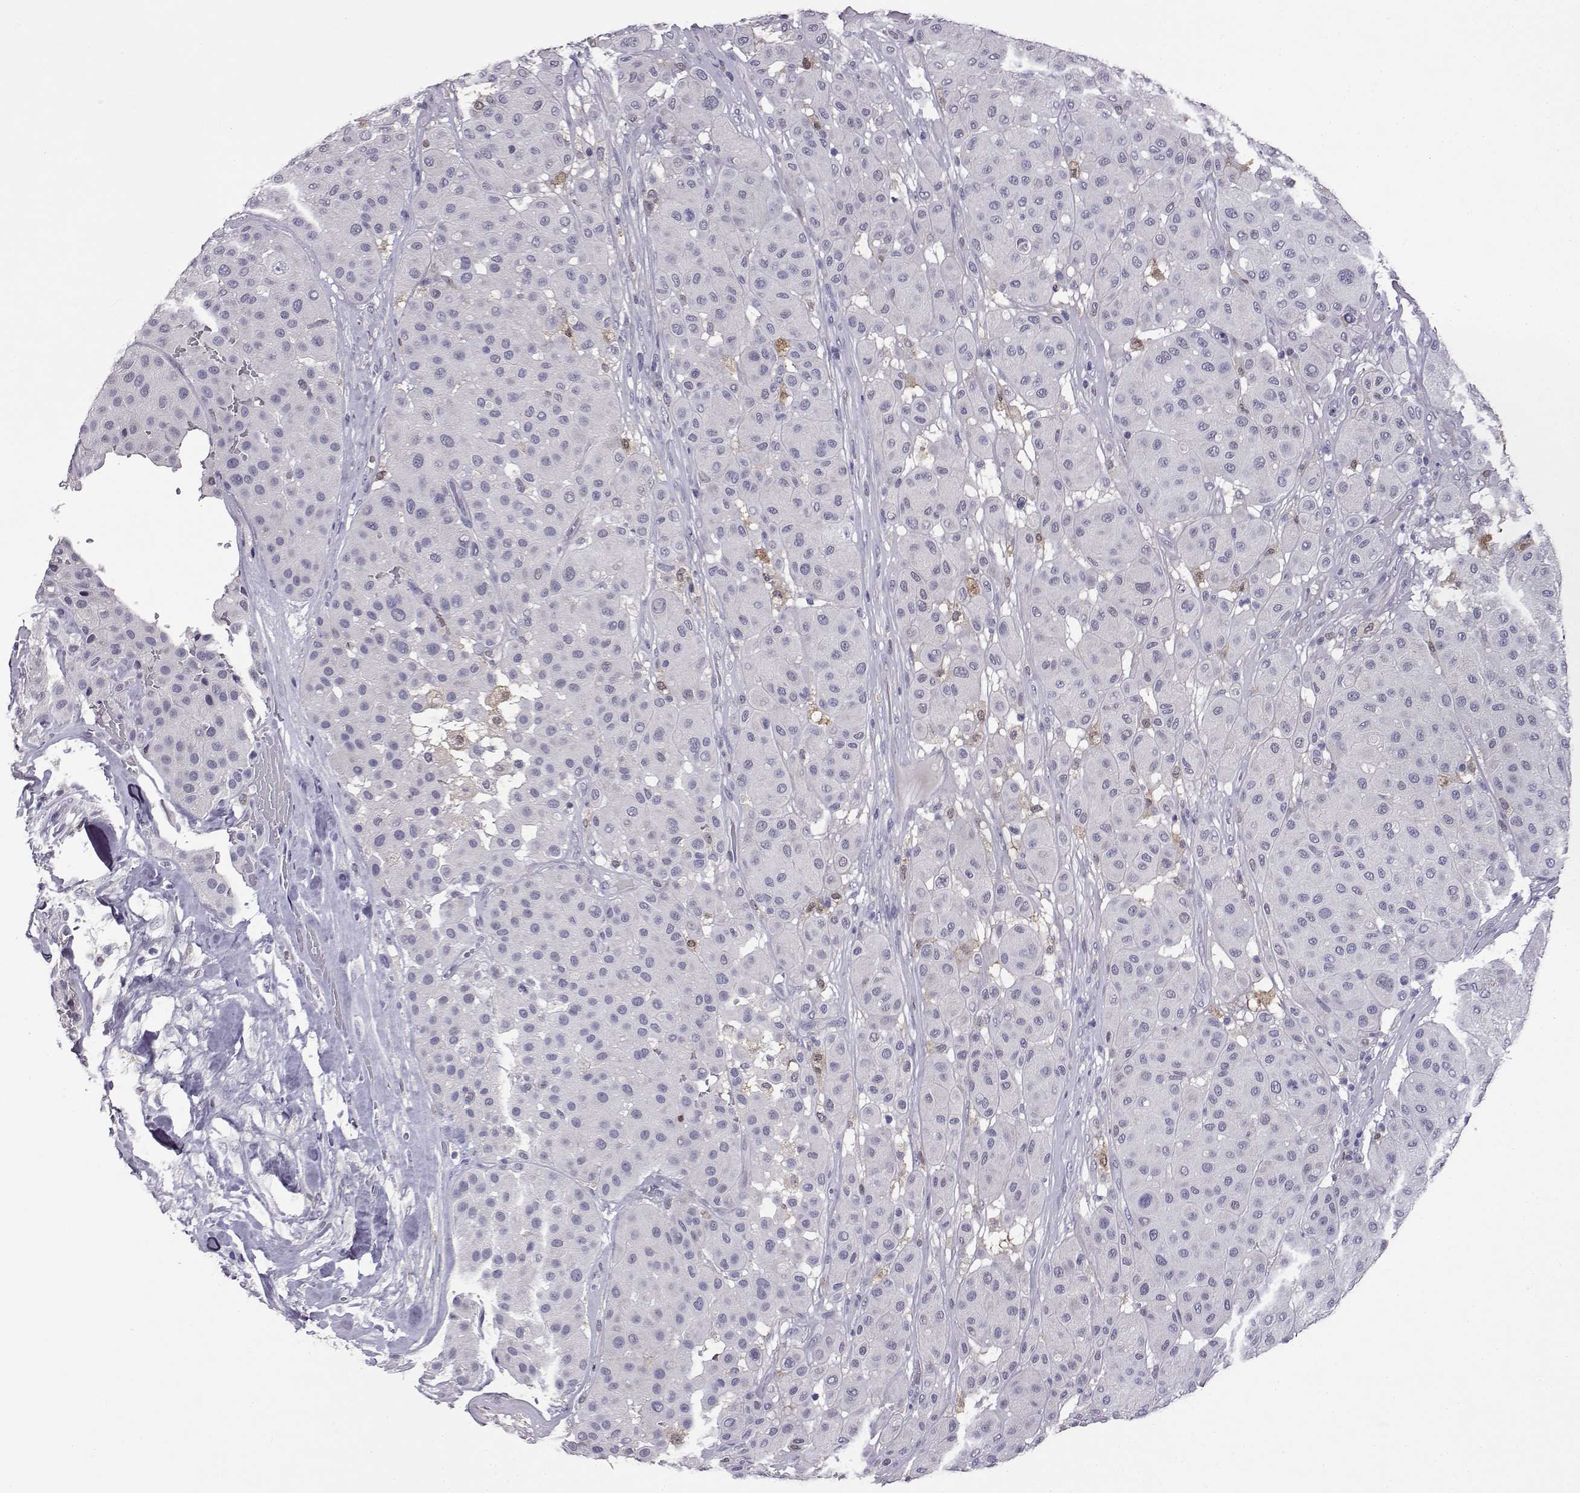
{"staining": {"intensity": "negative", "quantity": "none", "location": "none"}, "tissue": "melanoma", "cell_type": "Tumor cells", "image_type": "cancer", "snomed": [{"axis": "morphology", "description": "Malignant melanoma, Metastatic site"}, {"axis": "topography", "description": "Smooth muscle"}], "caption": "IHC photomicrograph of human malignant melanoma (metastatic site) stained for a protein (brown), which reveals no expression in tumor cells.", "gene": "AKR1B1", "patient": {"sex": "male", "age": 41}}